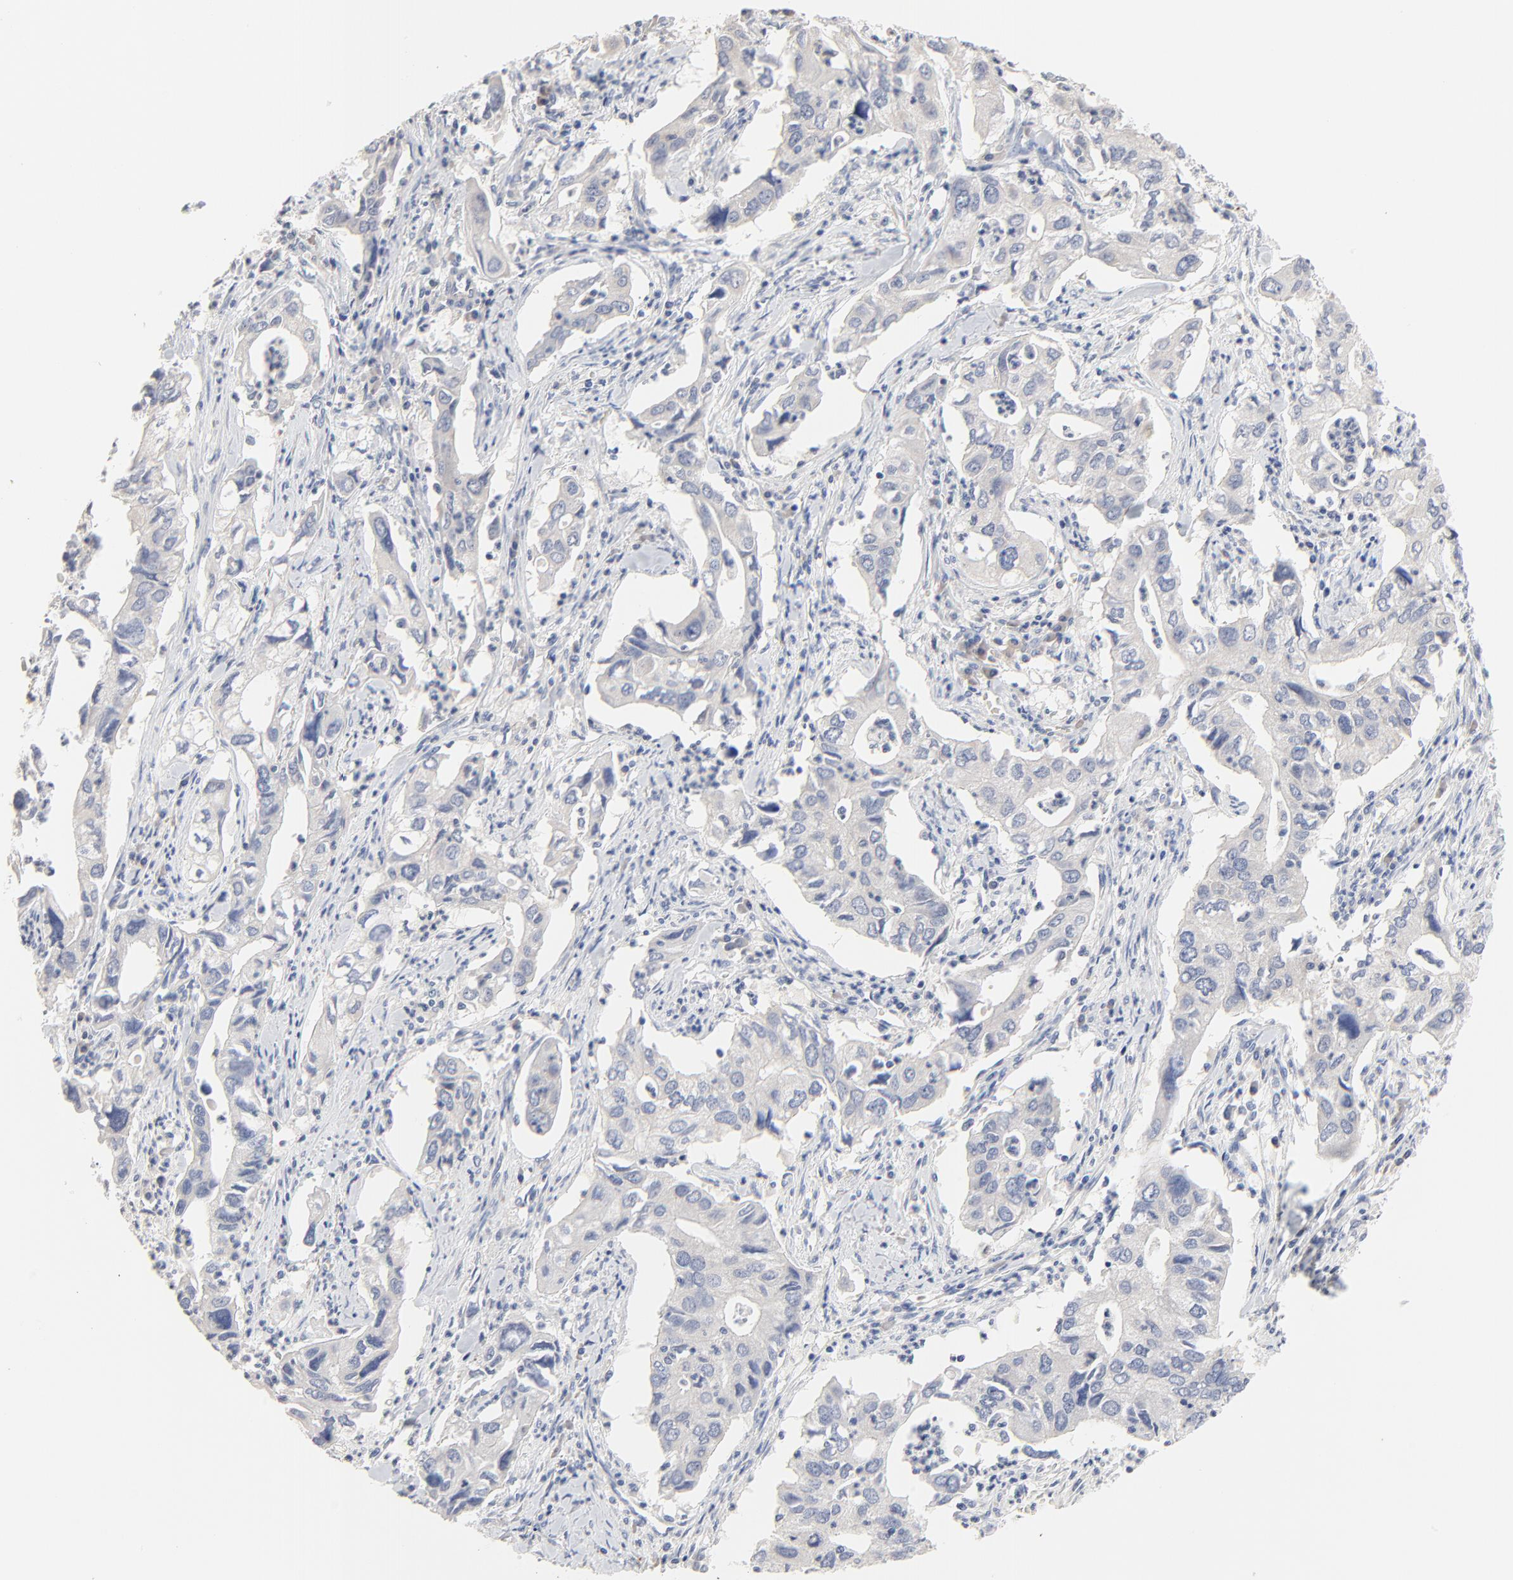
{"staining": {"intensity": "negative", "quantity": "none", "location": "none"}, "tissue": "lung cancer", "cell_type": "Tumor cells", "image_type": "cancer", "snomed": [{"axis": "morphology", "description": "Adenocarcinoma, NOS"}, {"axis": "topography", "description": "Lung"}], "caption": "Protein analysis of lung cancer (adenocarcinoma) shows no significant positivity in tumor cells. (DAB (3,3'-diaminobenzidine) immunohistochemistry (IHC), high magnification).", "gene": "FBXL5", "patient": {"sex": "male", "age": 48}}